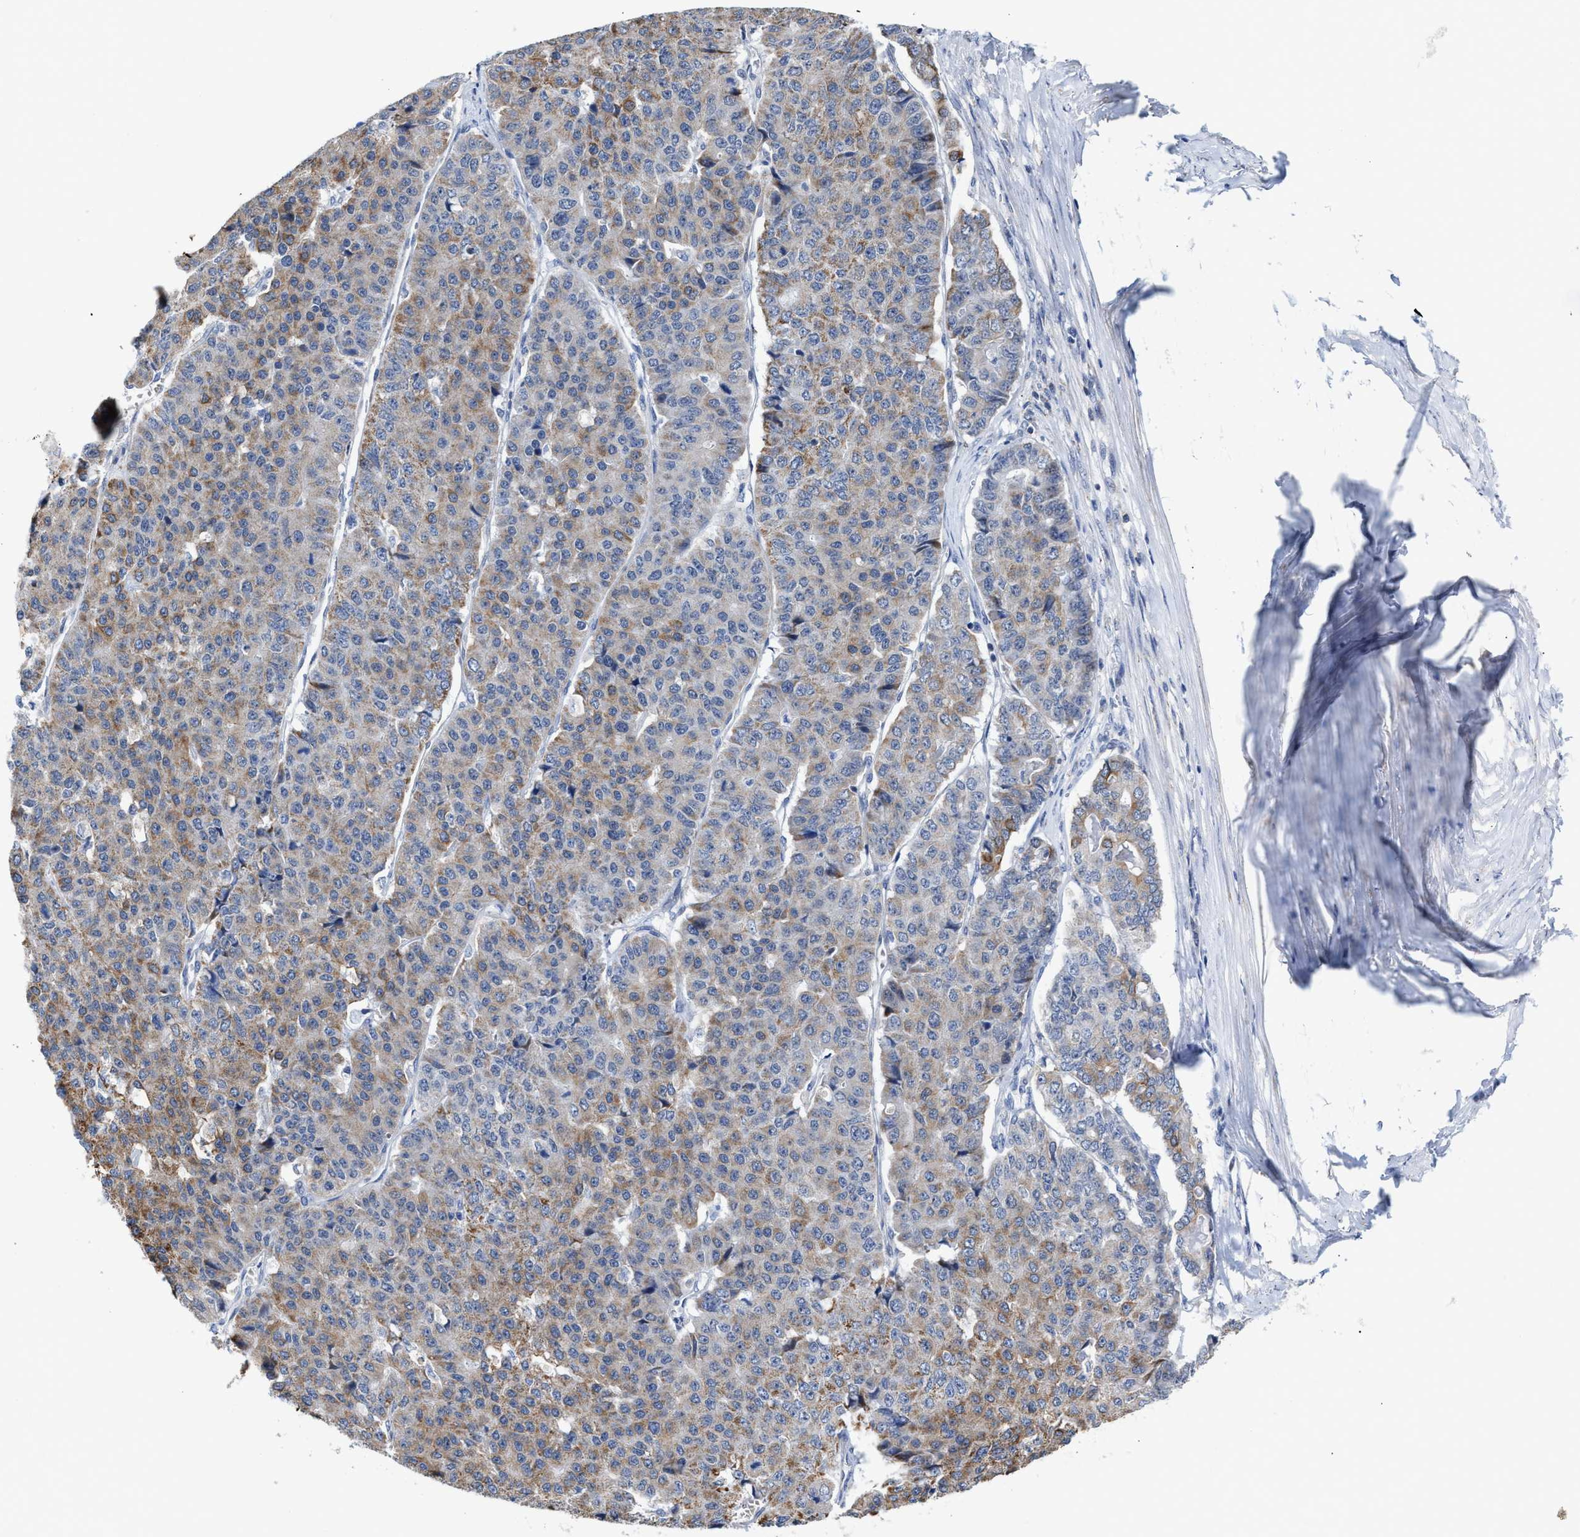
{"staining": {"intensity": "weak", "quantity": "<25%", "location": "cytoplasmic/membranous"}, "tissue": "pancreatic cancer", "cell_type": "Tumor cells", "image_type": "cancer", "snomed": [{"axis": "morphology", "description": "Adenocarcinoma, NOS"}, {"axis": "topography", "description": "Pancreas"}], "caption": "Immunohistochemical staining of human pancreatic adenocarcinoma demonstrates no significant staining in tumor cells.", "gene": "JAG1", "patient": {"sex": "male", "age": 50}}